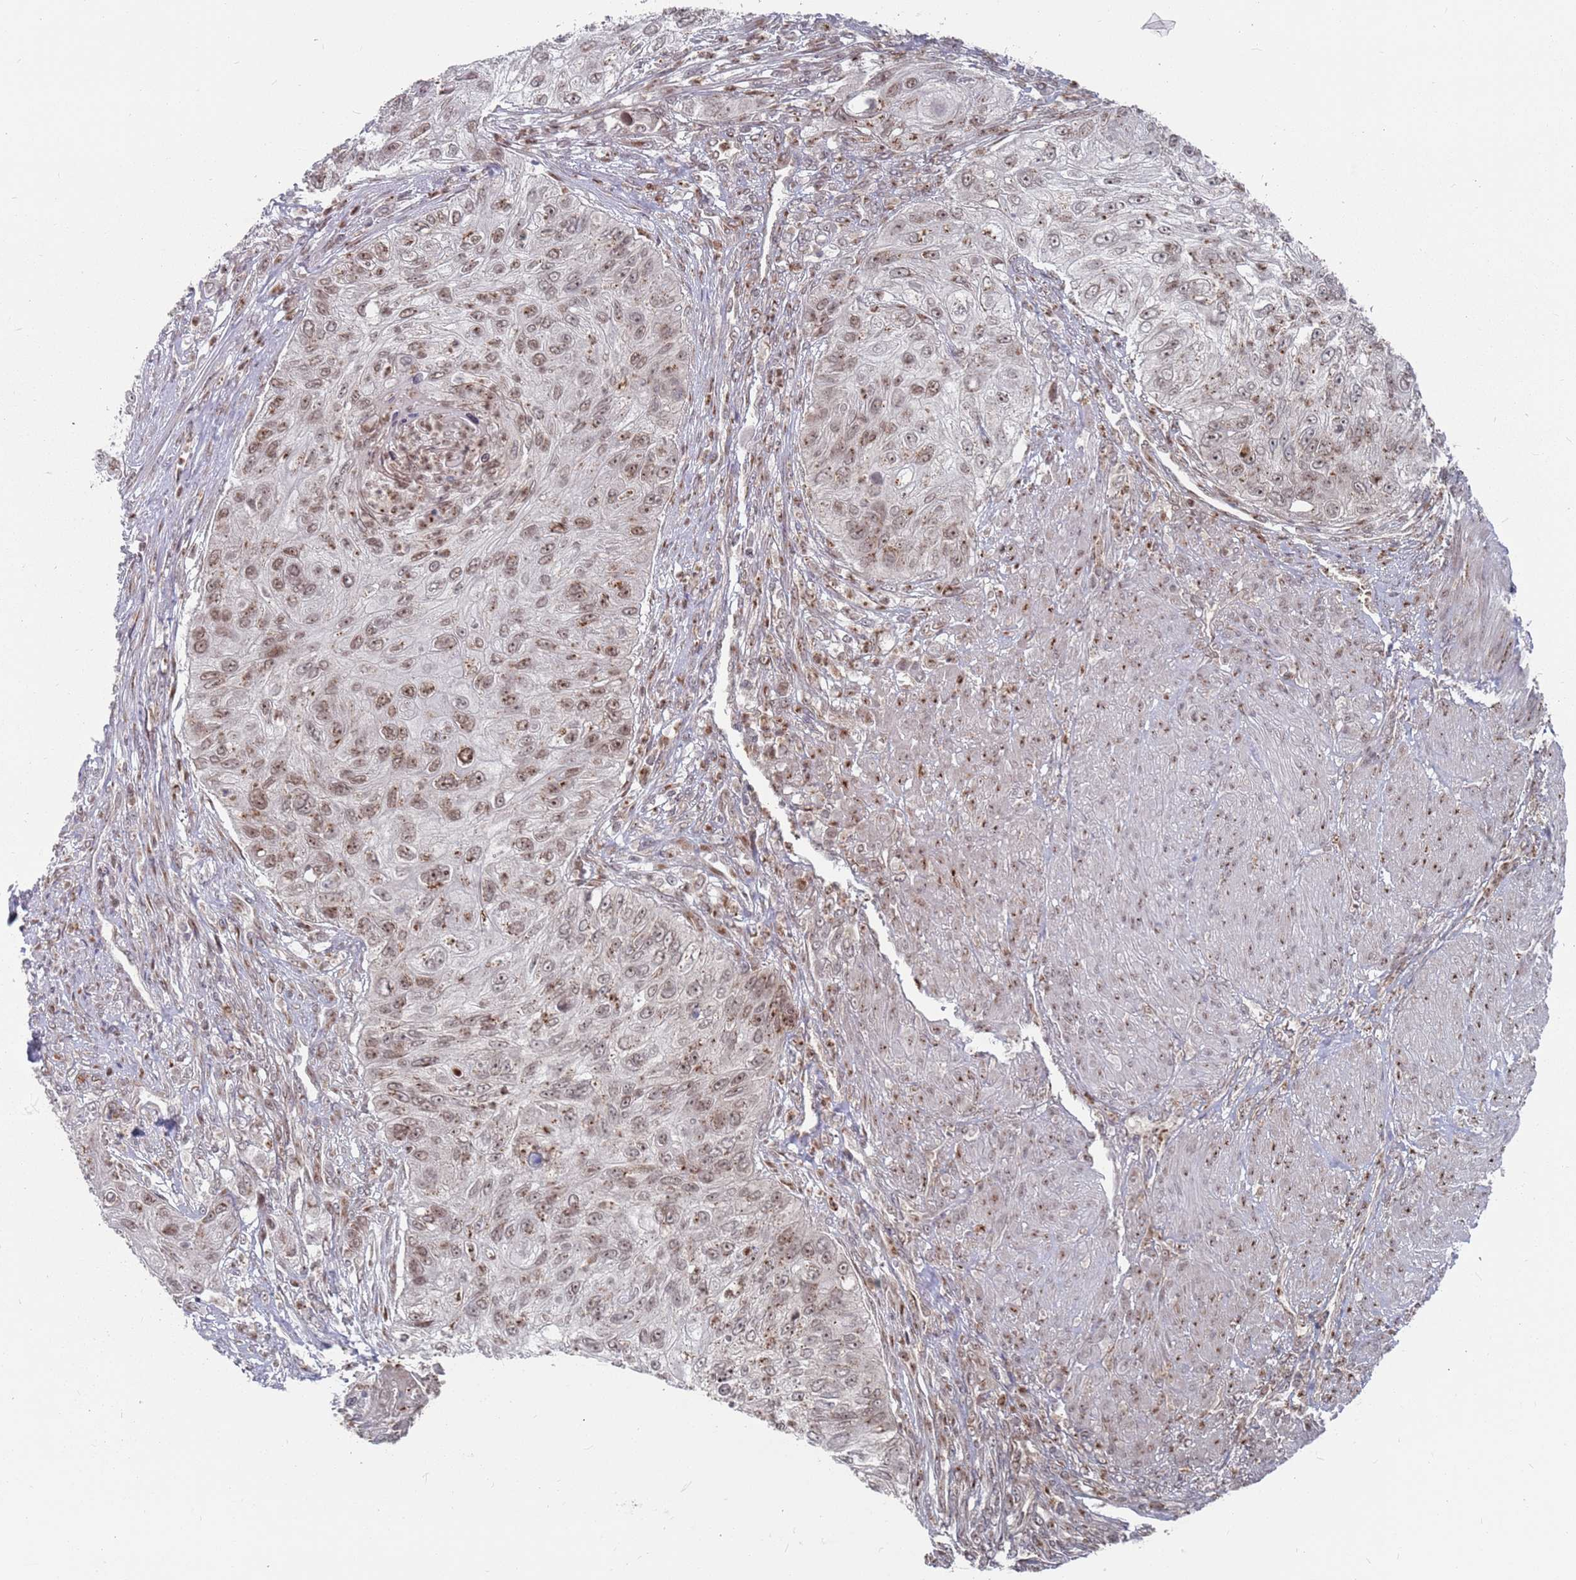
{"staining": {"intensity": "moderate", "quantity": ">75%", "location": "cytoplasmic/membranous"}, "tissue": "urothelial cancer", "cell_type": "Tumor cells", "image_type": "cancer", "snomed": [{"axis": "morphology", "description": "Urothelial carcinoma, High grade"}, {"axis": "topography", "description": "Urinary bladder"}], "caption": "Immunohistochemical staining of urothelial cancer demonstrates medium levels of moderate cytoplasmic/membranous protein positivity in about >75% of tumor cells.", "gene": "FMO4", "patient": {"sex": "female", "age": 60}}